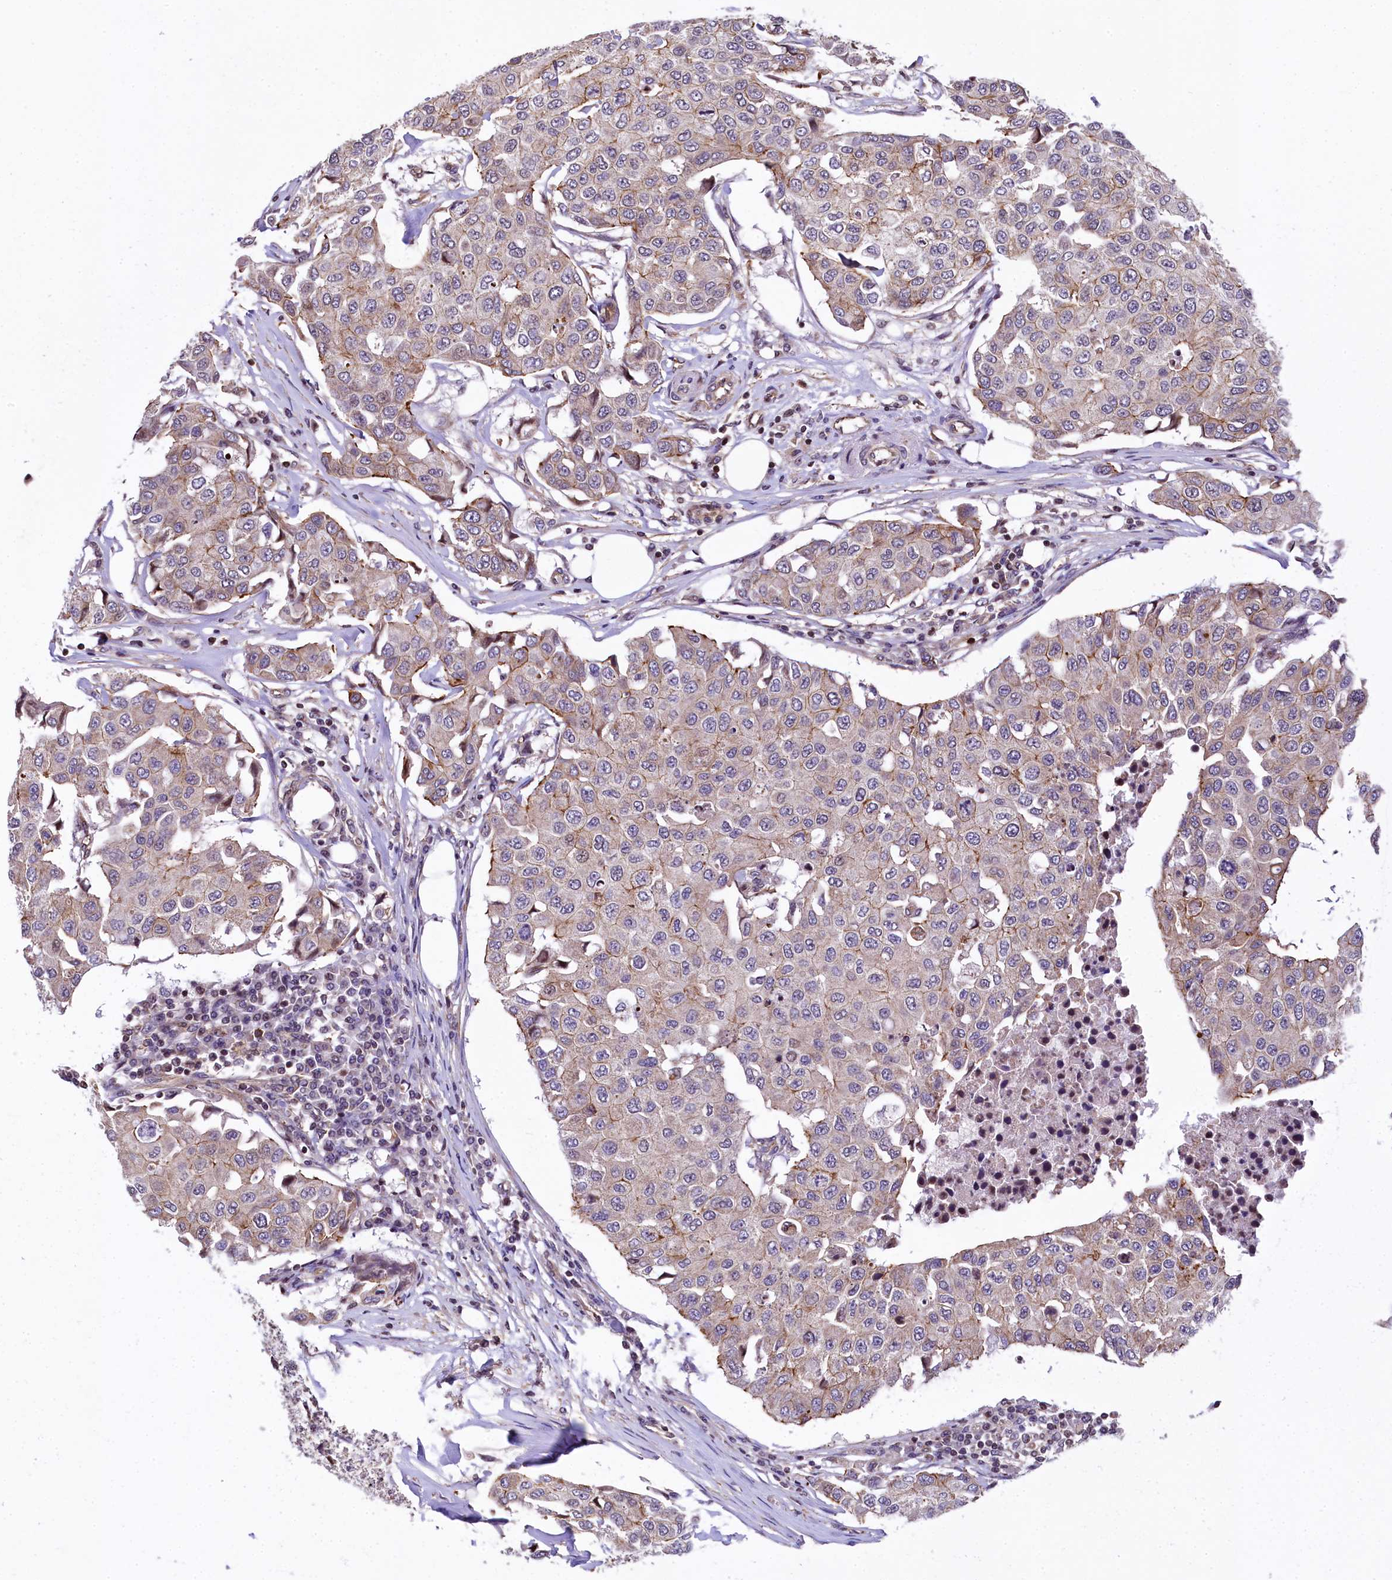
{"staining": {"intensity": "weak", "quantity": "25%-75%", "location": "cytoplasmic/membranous"}, "tissue": "breast cancer", "cell_type": "Tumor cells", "image_type": "cancer", "snomed": [{"axis": "morphology", "description": "Duct carcinoma"}, {"axis": "topography", "description": "Breast"}], "caption": "This is a photomicrograph of IHC staining of breast invasive ductal carcinoma, which shows weak expression in the cytoplasmic/membranous of tumor cells.", "gene": "ZNF2", "patient": {"sex": "female", "age": 80}}